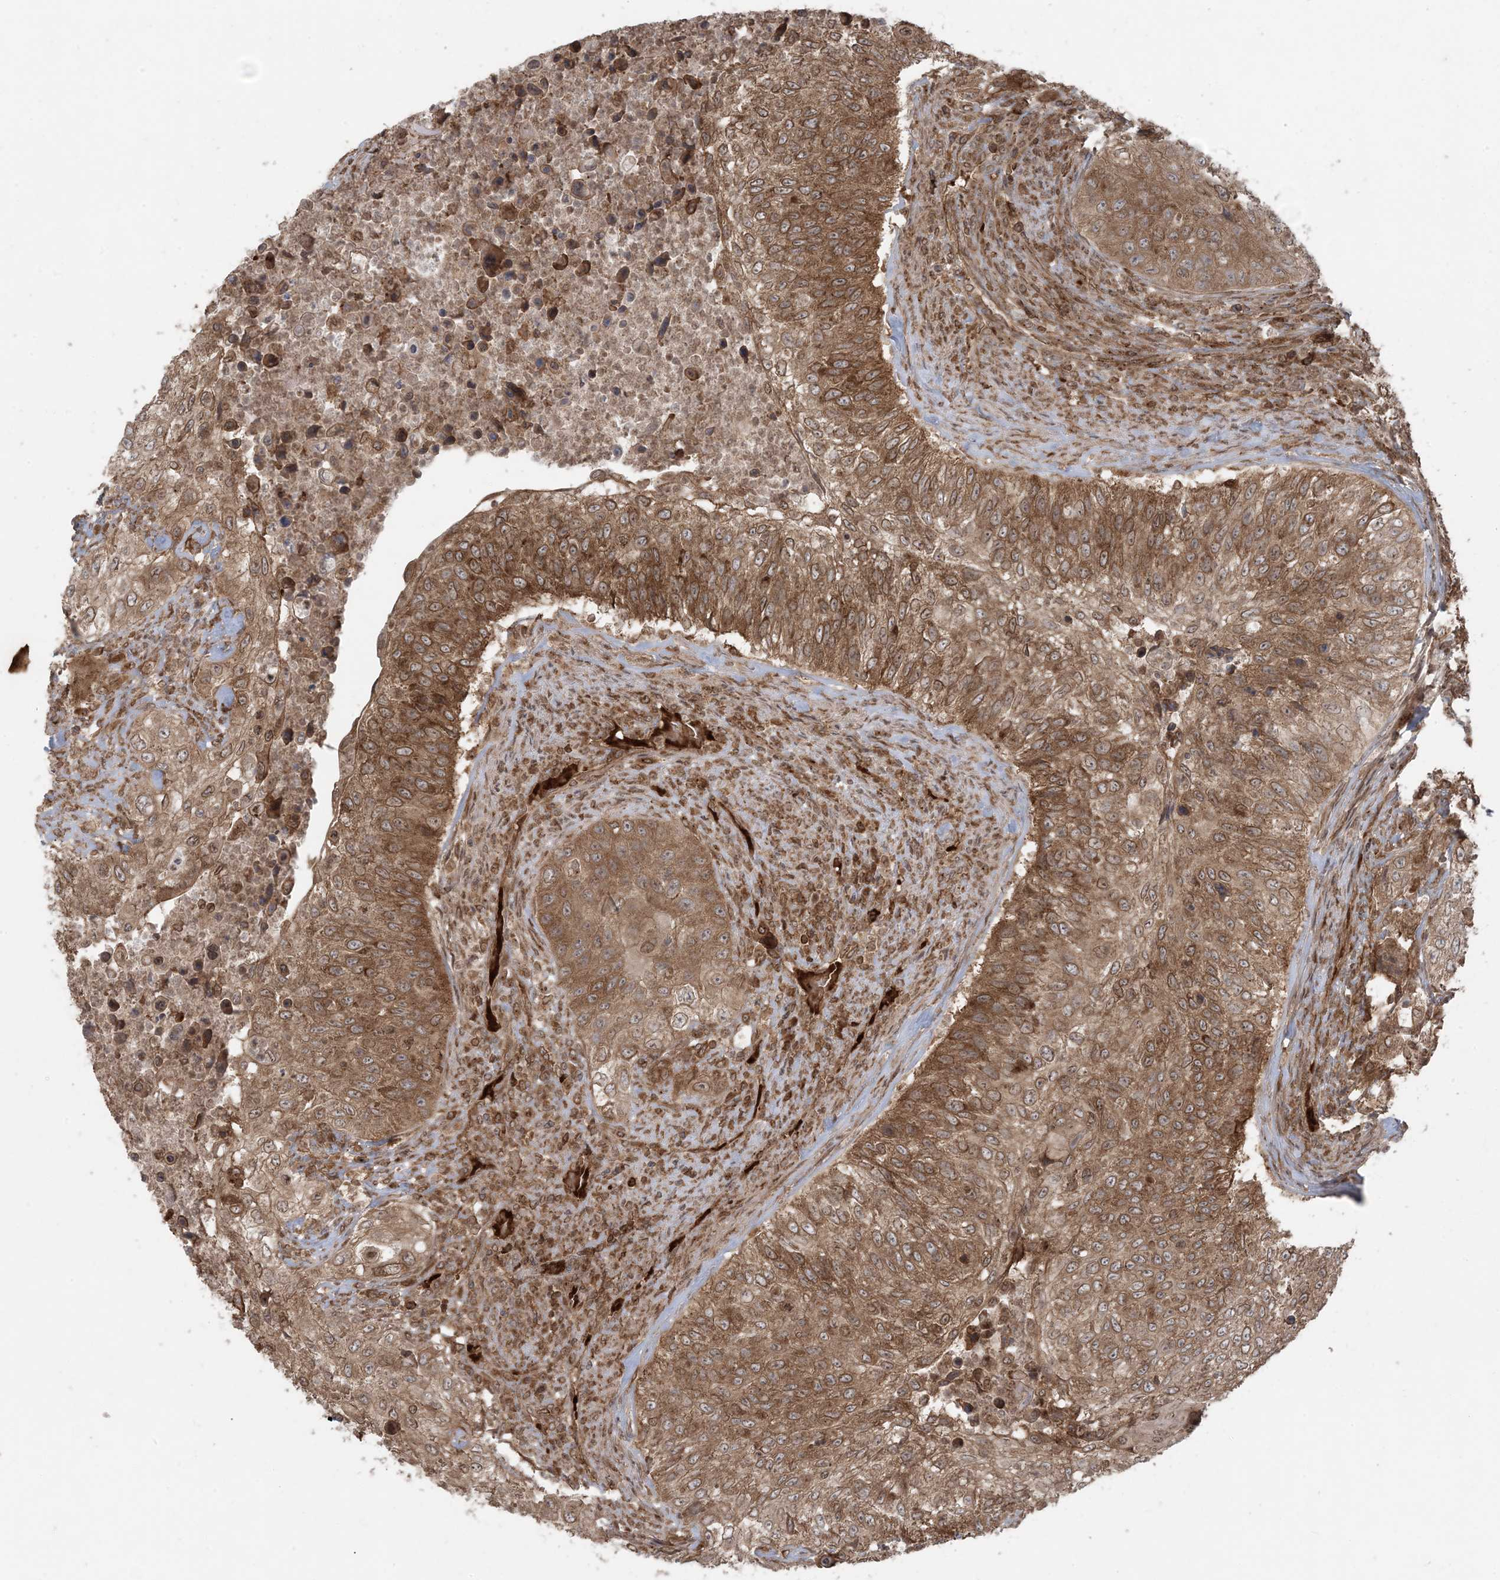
{"staining": {"intensity": "moderate", "quantity": ">75%", "location": "cytoplasmic/membranous"}, "tissue": "urothelial cancer", "cell_type": "Tumor cells", "image_type": "cancer", "snomed": [{"axis": "morphology", "description": "Urothelial carcinoma, High grade"}, {"axis": "topography", "description": "Urinary bladder"}], "caption": "Urothelial cancer stained for a protein exhibits moderate cytoplasmic/membranous positivity in tumor cells.", "gene": "DDX19B", "patient": {"sex": "female", "age": 60}}